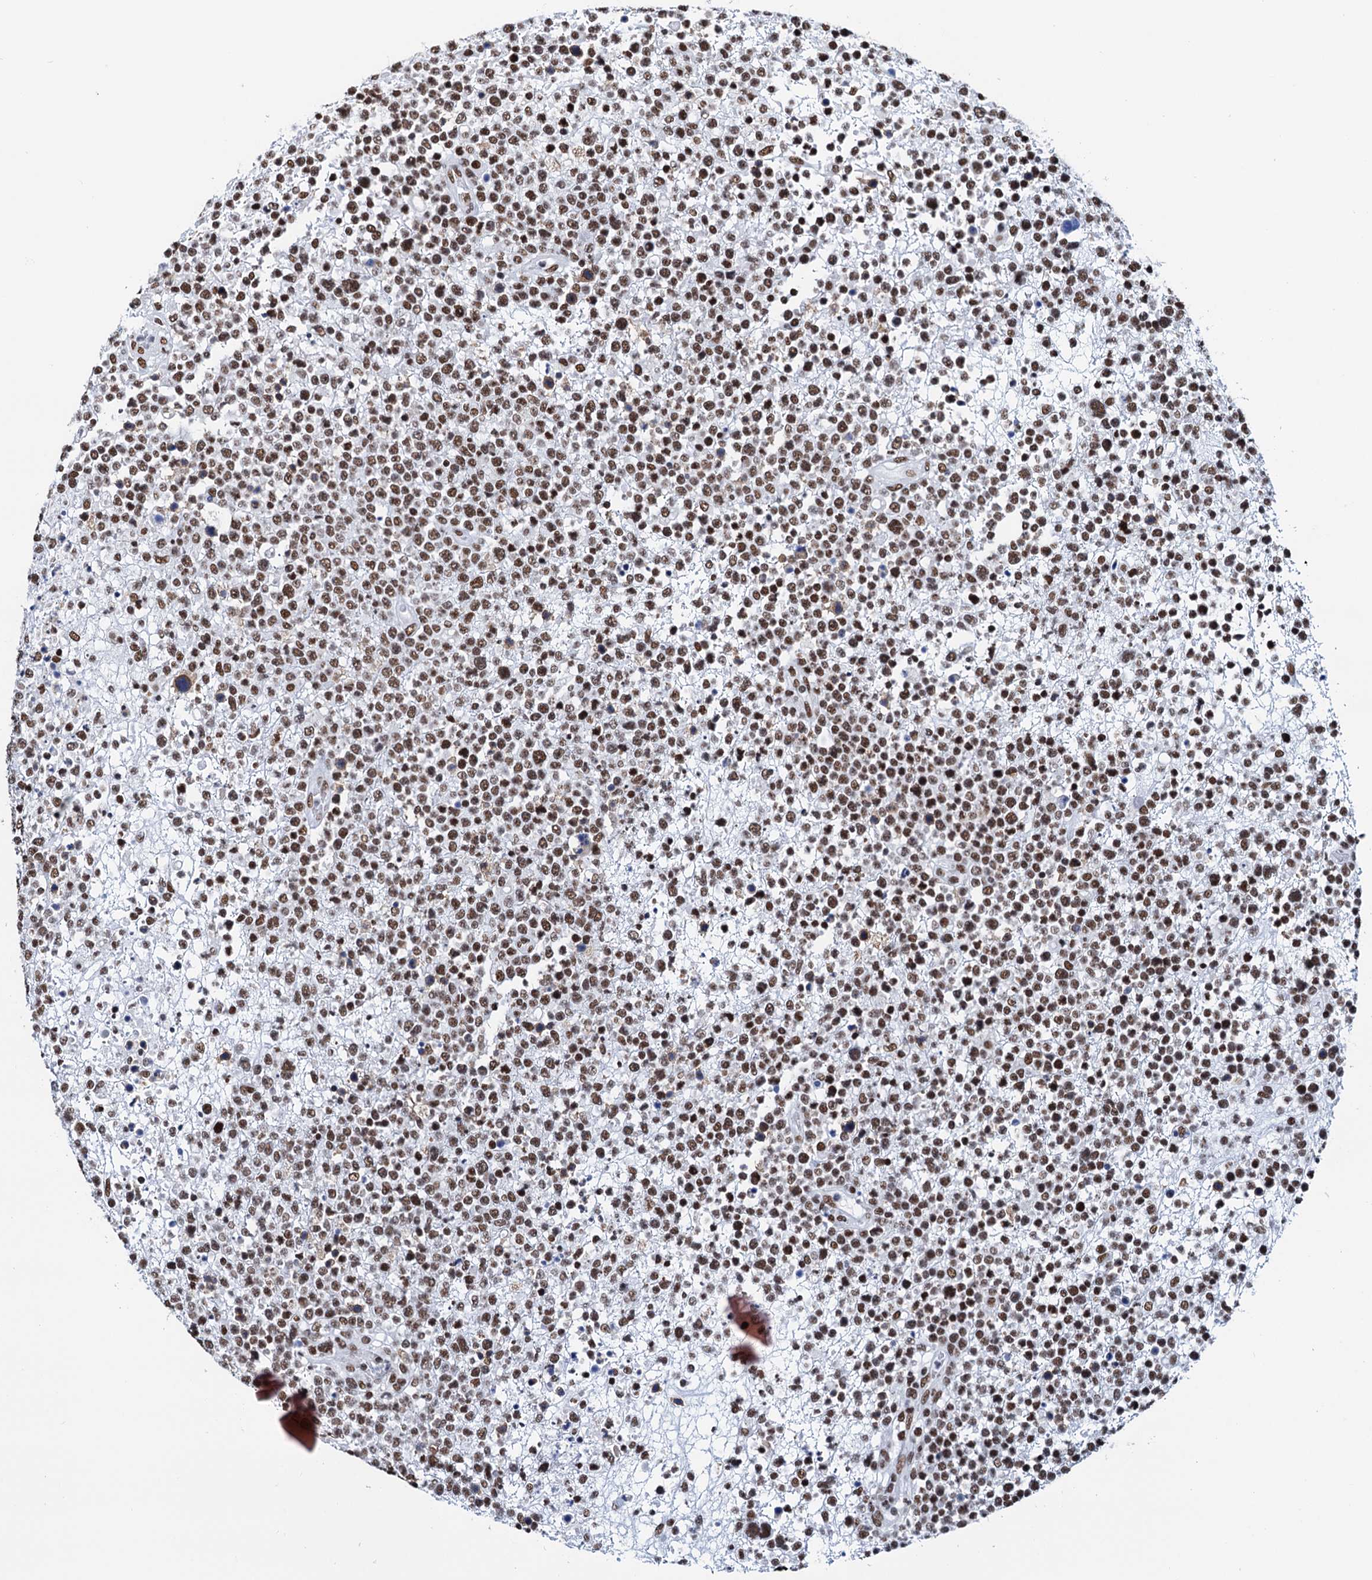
{"staining": {"intensity": "moderate", "quantity": ">75%", "location": "nuclear"}, "tissue": "lymphoma", "cell_type": "Tumor cells", "image_type": "cancer", "snomed": [{"axis": "morphology", "description": "Malignant lymphoma, non-Hodgkin's type, High grade"}, {"axis": "topography", "description": "Colon"}], "caption": "The histopathology image shows staining of lymphoma, revealing moderate nuclear protein staining (brown color) within tumor cells.", "gene": "SLTM", "patient": {"sex": "female", "age": 53}}